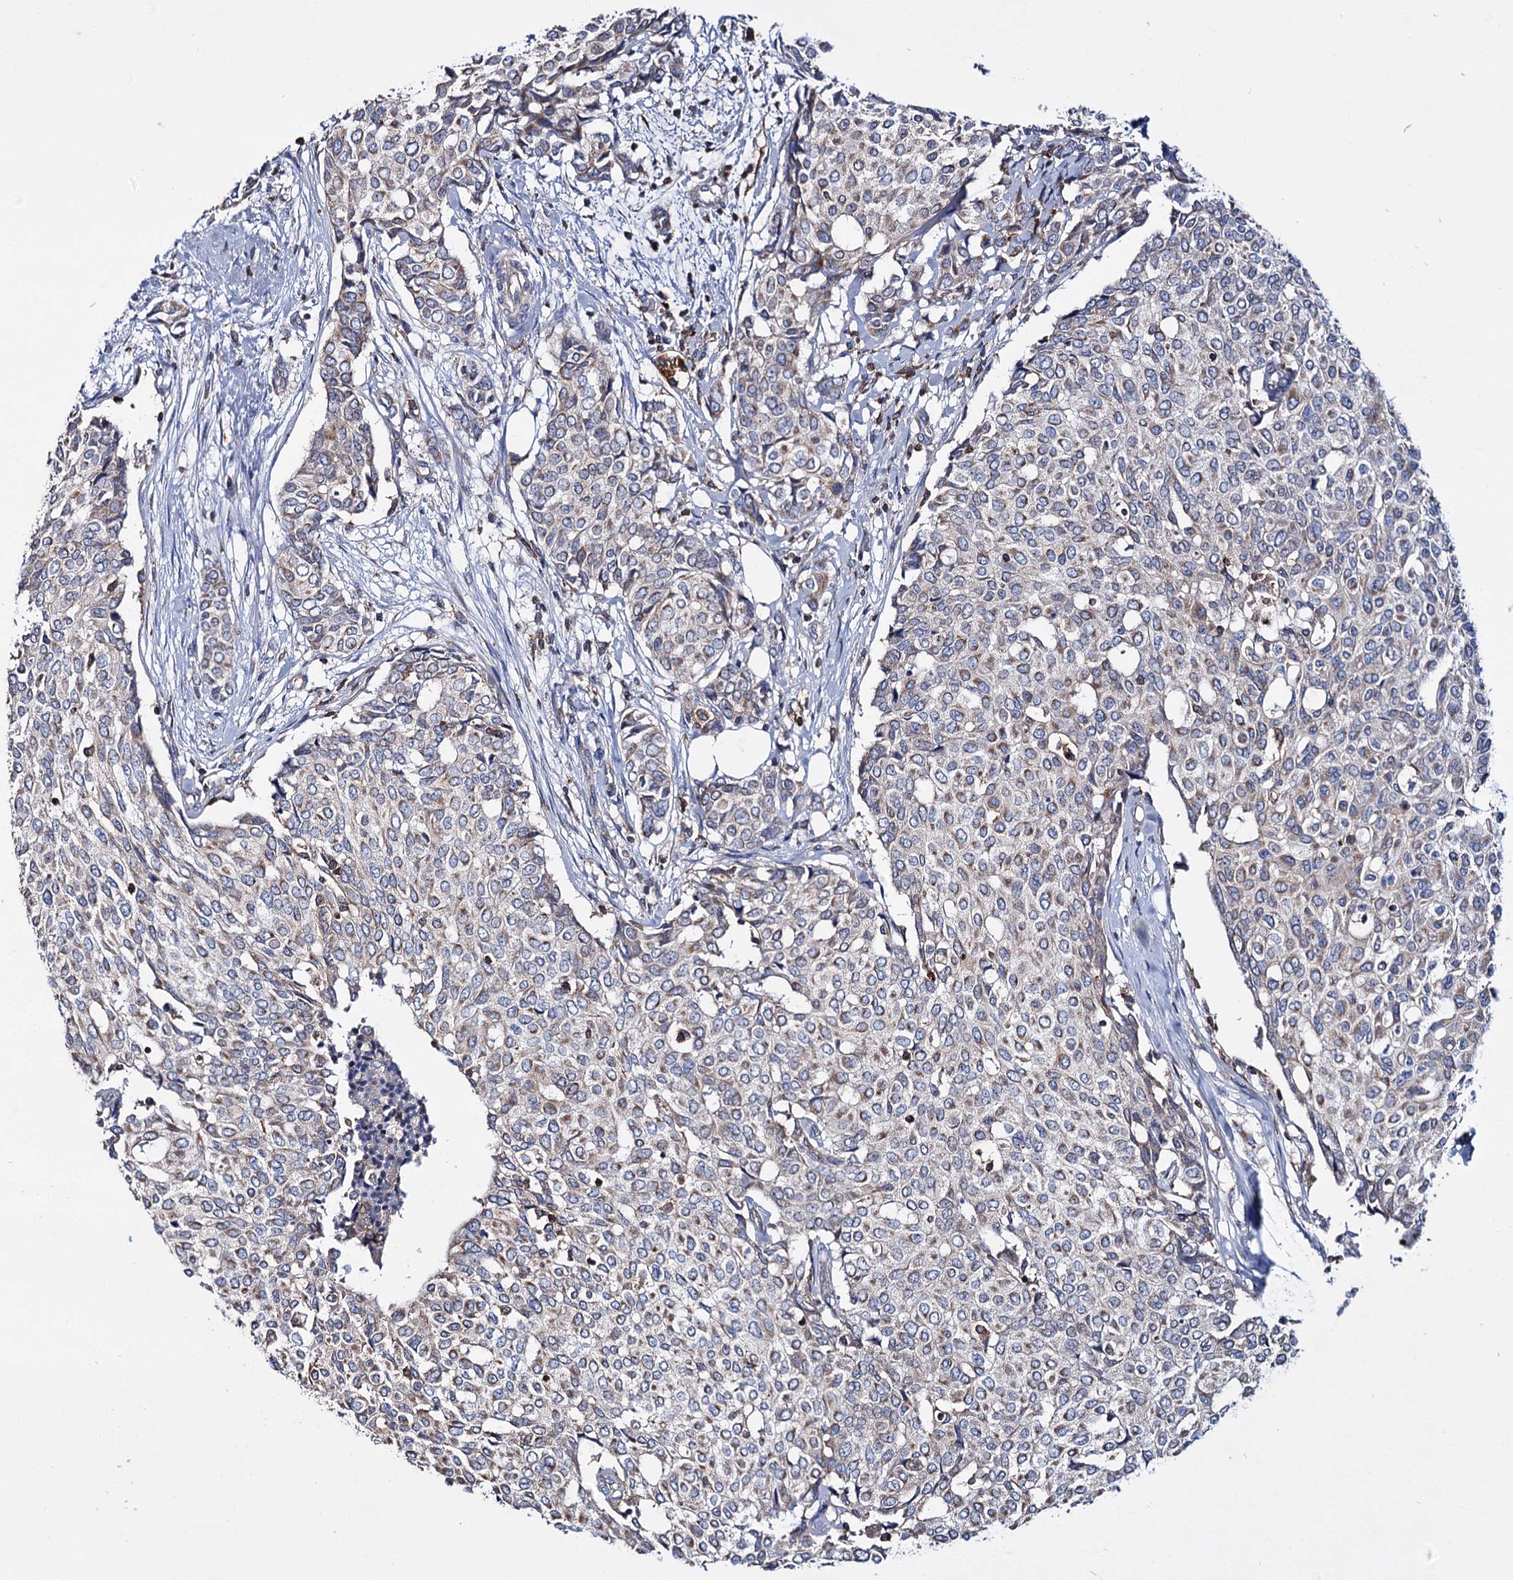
{"staining": {"intensity": "moderate", "quantity": ">75%", "location": "cytoplasmic/membranous"}, "tissue": "breast cancer", "cell_type": "Tumor cells", "image_type": "cancer", "snomed": [{"axis": "morphology", "description": "Lobular carcinoma"}, {"axis": "topography", "description": "Breast"}], "caption": "This is a photomicrograph of immunohistochemistry (IHC) staining of breast cancer, which shows moderate positivity in the cytoplasmic/membranous of tumor cells.", "gene": "UBASH3B", "patient": {"sex": "female", "age": 51}}